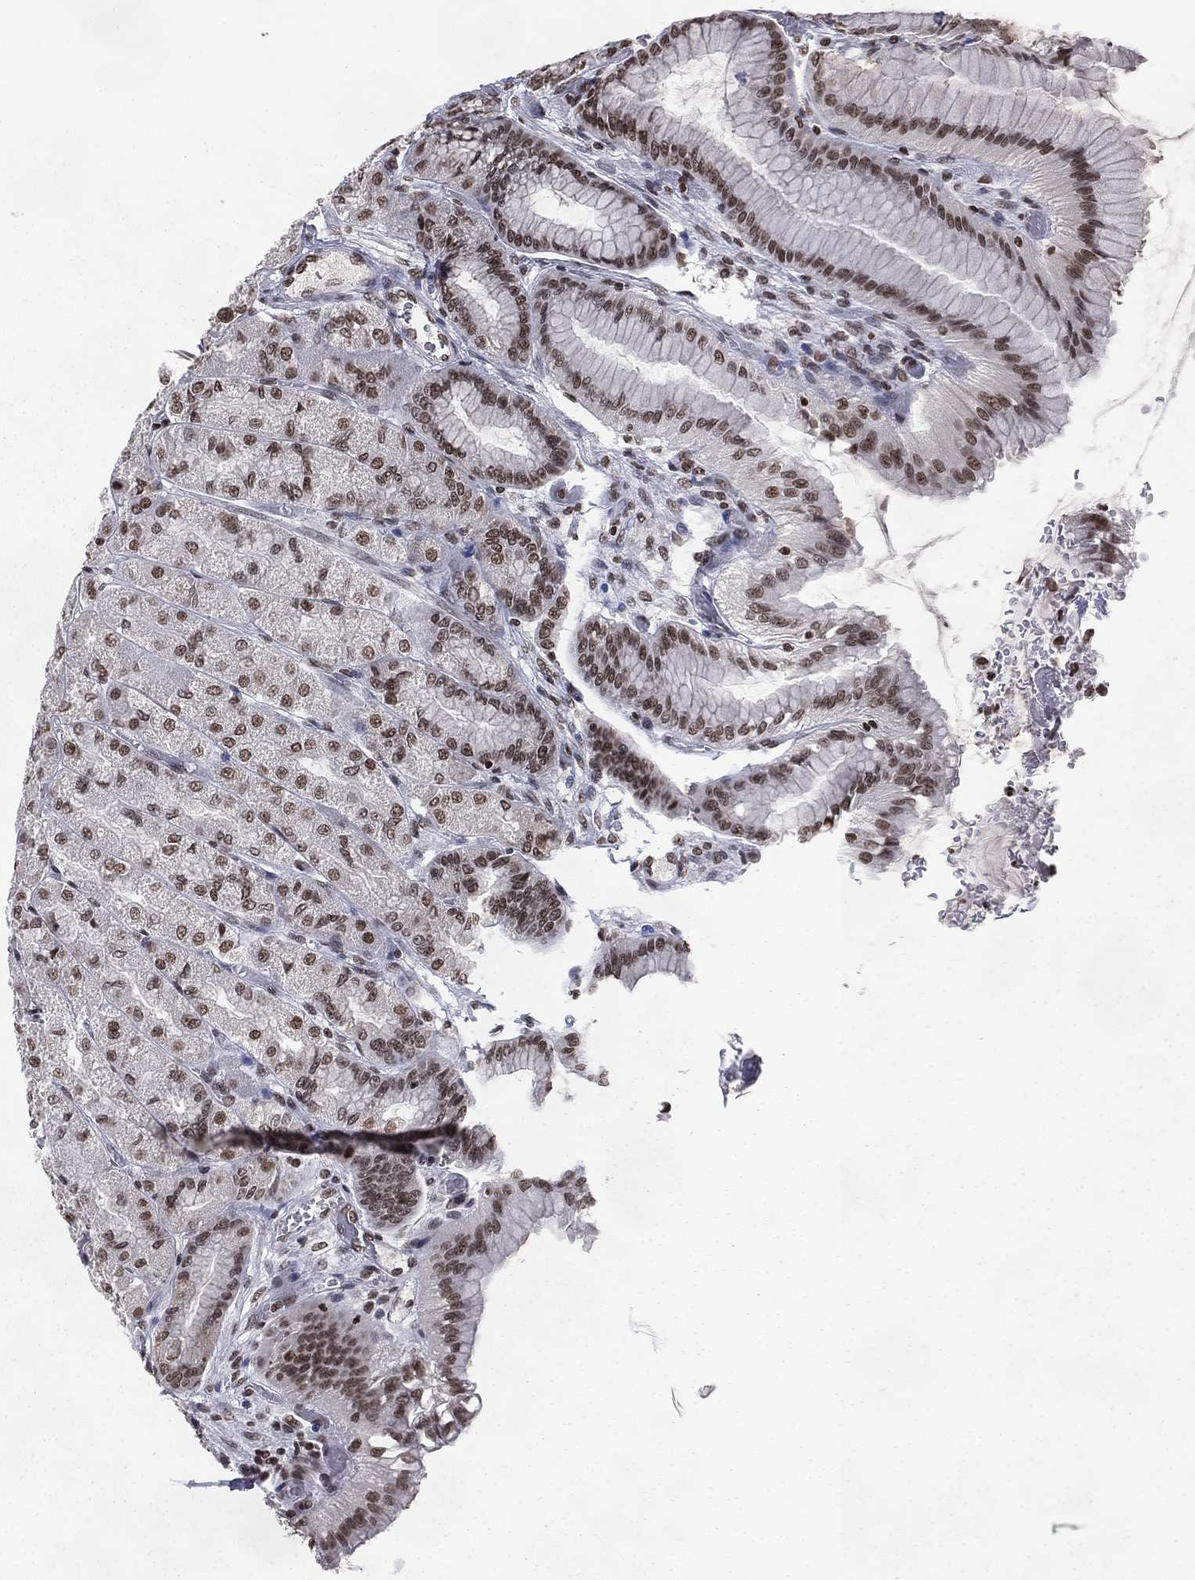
{"staining": {"intensity": "strong", "quantity": ">75%", "location": "nuclear"}, "tissue": "stomach", "cell_type": "Glandular cells", "image_type": "normal", "snomed": [{"axis": "morphology", "description": "Normal tissue, NOS"}, {"axis": "morphology", "description": "Adenocarcinoma, NOS"}, {"axis": "morphology", "description": "Adenocarcinoma, High grade"}, {"axis": "topography", "description": "Stomach, upper"}, {"axis": "topography", "description": "Stomach"}], "caption": "An immunohistochemistry (IHC) image of normal tissue is shown. Protein staining in brown highlights strong nuclear positivity in stomach within glandular cells. (DAB (3,3'-diaminobenzidine) IHC with brightfield microscopy, high magnification).", "gene": "RFX7", "patient": {"sex": "female", "age": 65}}